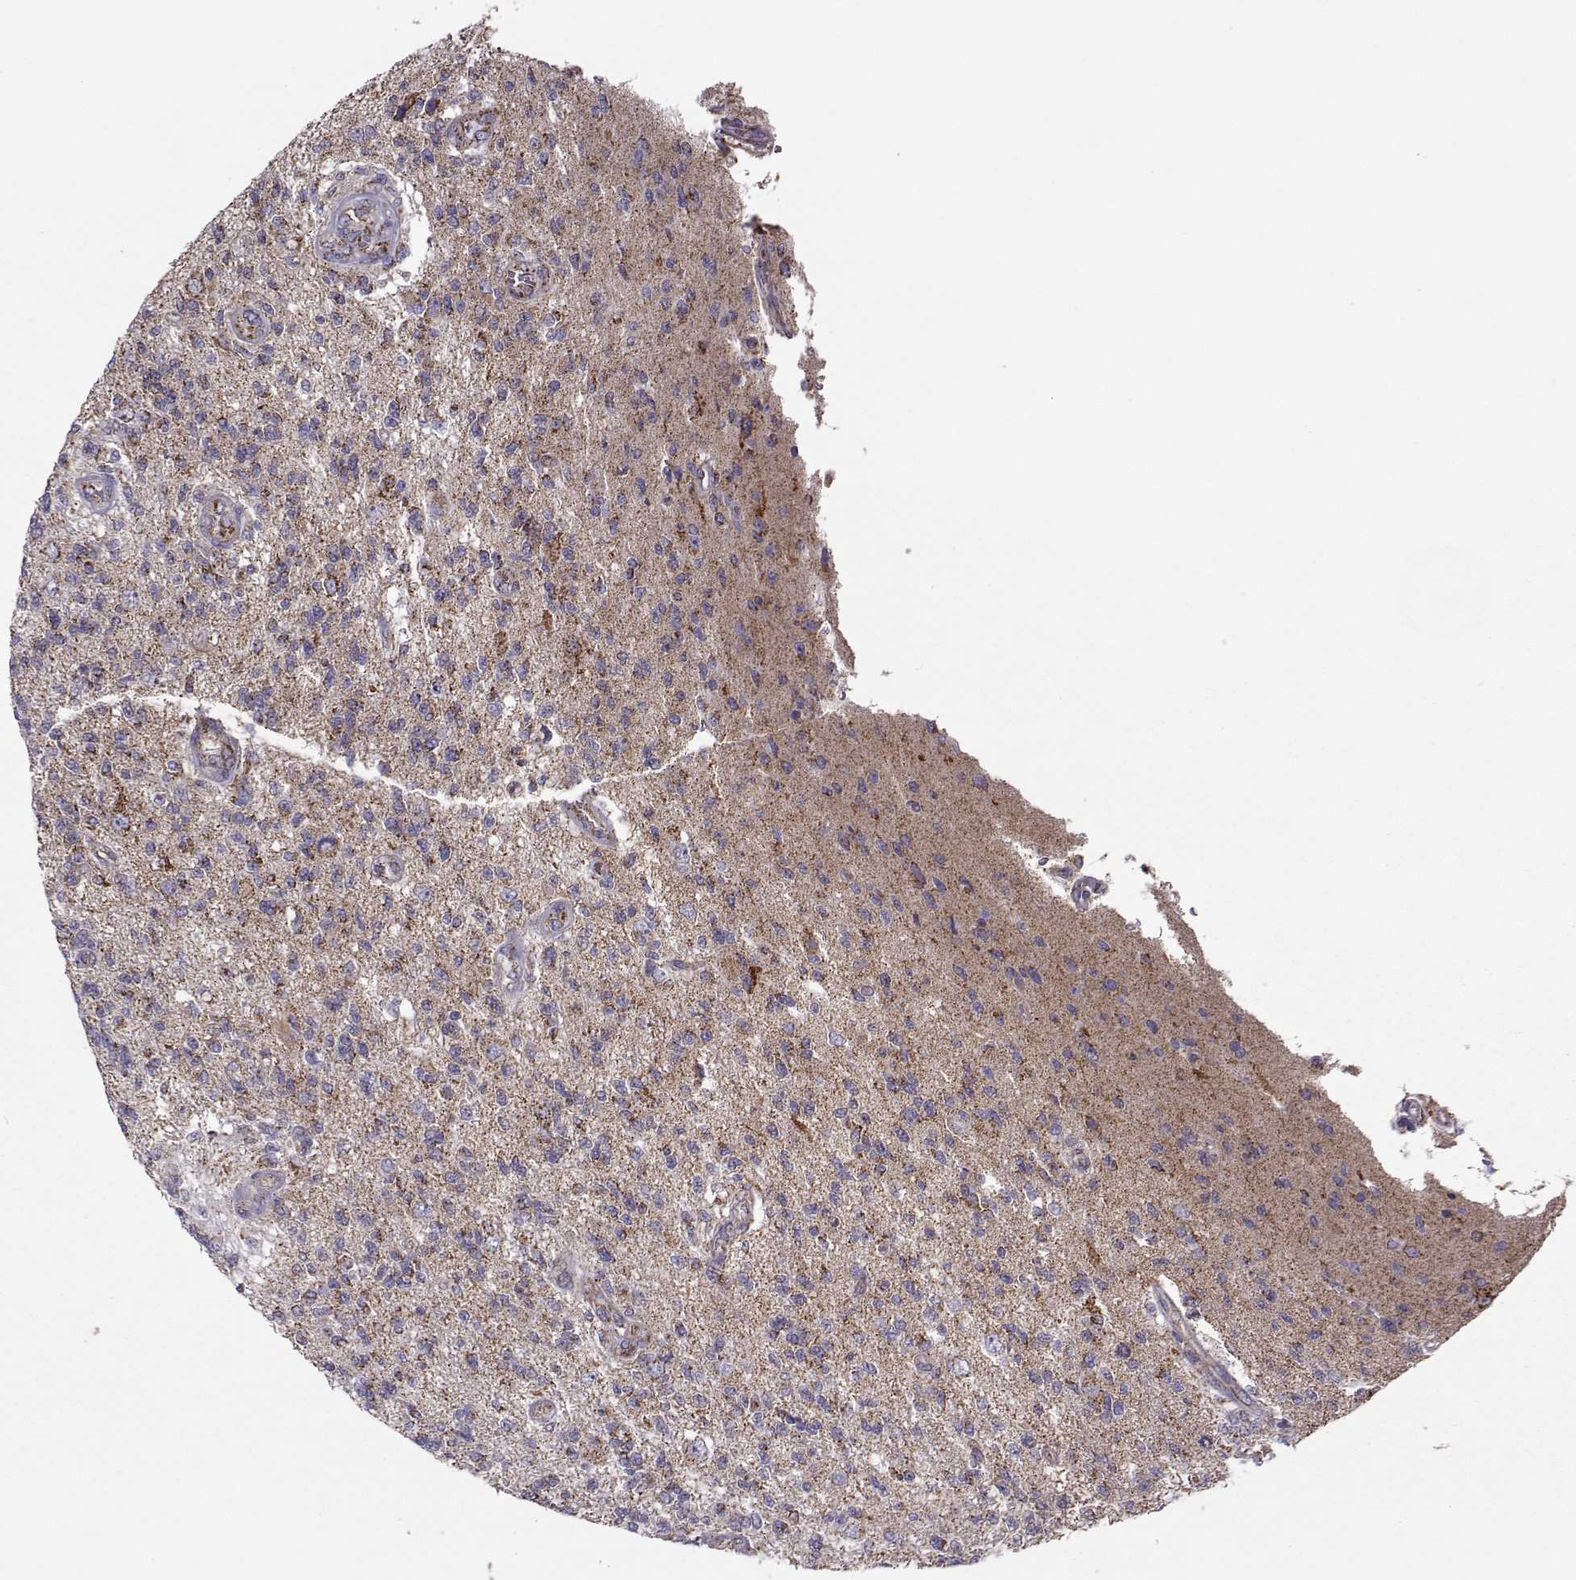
{"staining": {"intensity": "negative", "quantity": "none", "location": "none"}, "tissue": "glioma", "cell_type": "Tumor cells", "image_type": "cancer", "snomed": [{"axis": "morphology", "description": "Glioma, malignant, High grade"}, {"axis": "topography", "description": "Brain"}], "caption": "Tumor cells show no significant protein staining in glioma. The staining is performed using DAB (3,3'-diaminobenzidine) brown chromogen with nuclei counter-stained in using hematoxylin.", "gene": "NECAB3", "patient": {"sex": "male", "age": 56}}